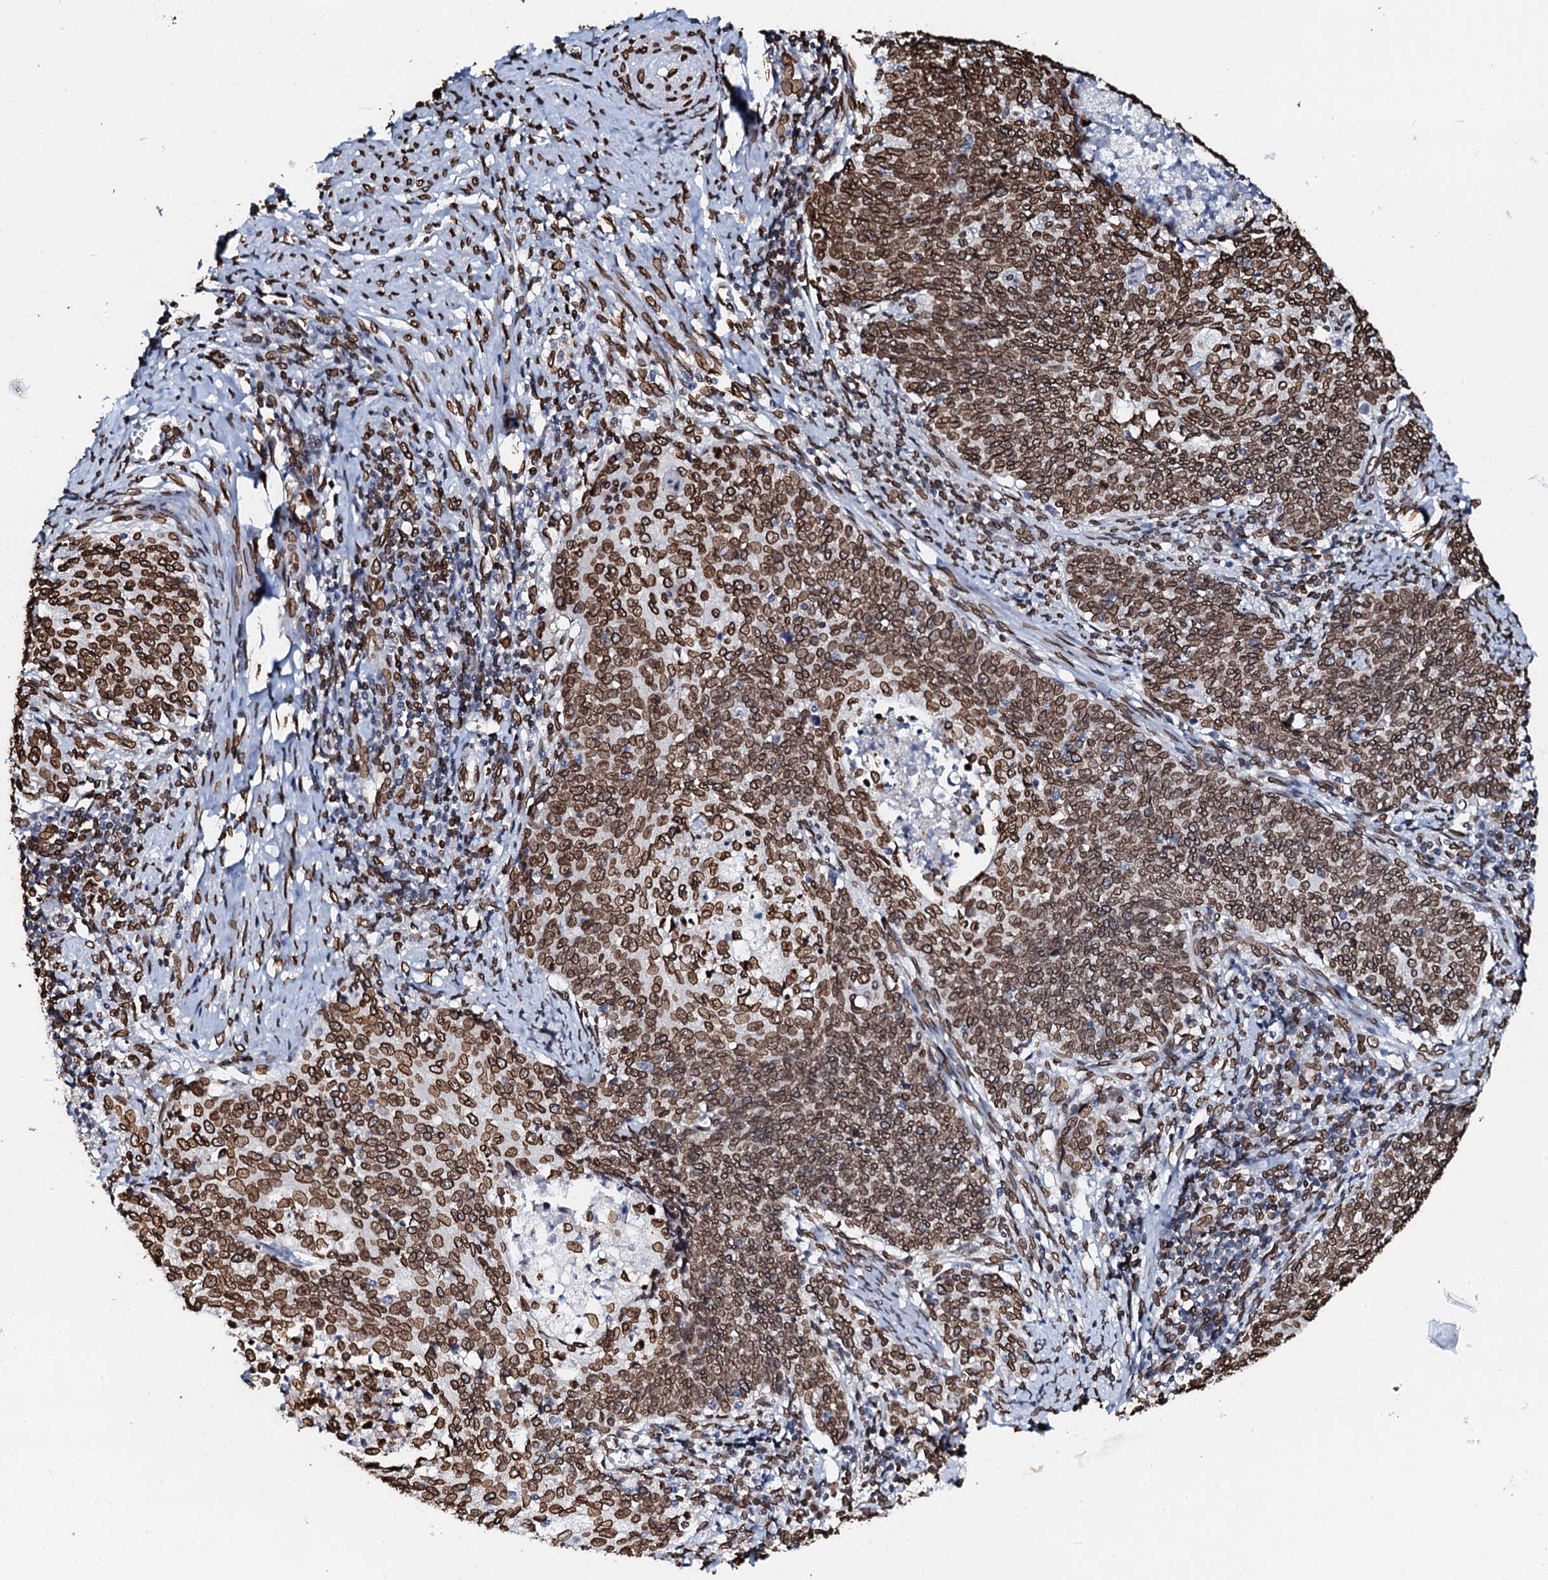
{"staining": {"intensity": "strong", "quantity": ">75%", "location": "cytoplasmic/membranous,nuclear"}, "tissue": "cervical cancer", "cell_type": "Tumor cells", "image_type": "cancer", "snomed": [{"axis": "morphology", "description": "Squamous cell carcinoma, NOS"}, {"axis": "topography", "description": "Cervix"}], "caption": "DAB (3,3'-diaminobenzidine) immunohistochemical staining of cervical cancer reveals strong cytoplasmic/membranous and nuclear protein positivity in about >75% of tumor cells.", "gene": "KATNAL2", "patient": {"sex": "female", "age": 39}}